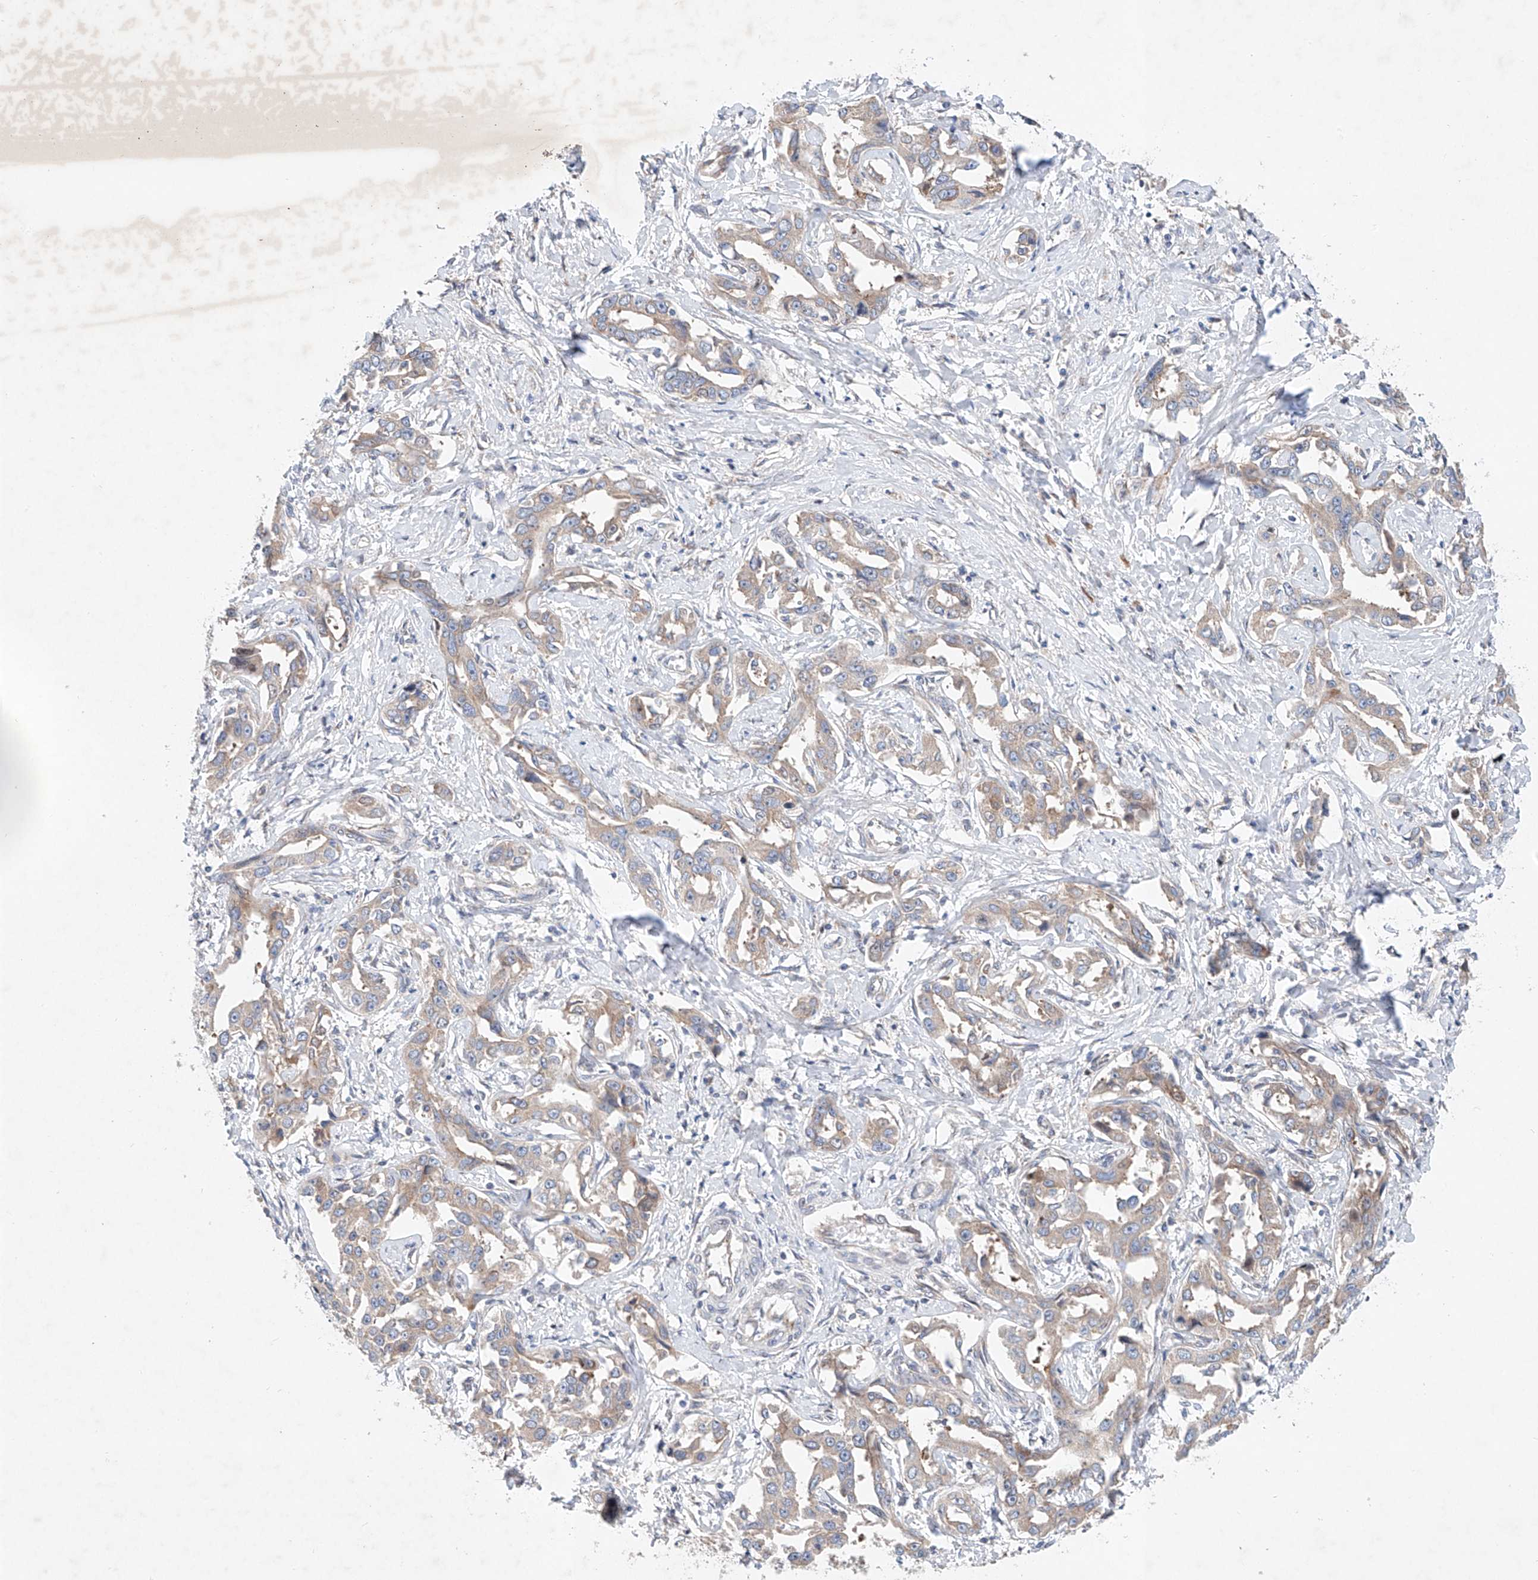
{"staining": {"intensity": "weak", "quantity": "<25%", "location": "cytoplasmic/membranous"}, "tissue": "liver cancer", "cell_type": "Tumor cells", "image_type": "cancer", "snomed": [{"axis": "morphology", "description": "Cholangiocarcinoma"}, {"axis": "topography", "description": "Liver"}], "caption": "There is no significant expression in tumor cells of liver cholangiocarcinoma.", "gene": "FASTK", "patient": {"sex": "male", "age": 59}}